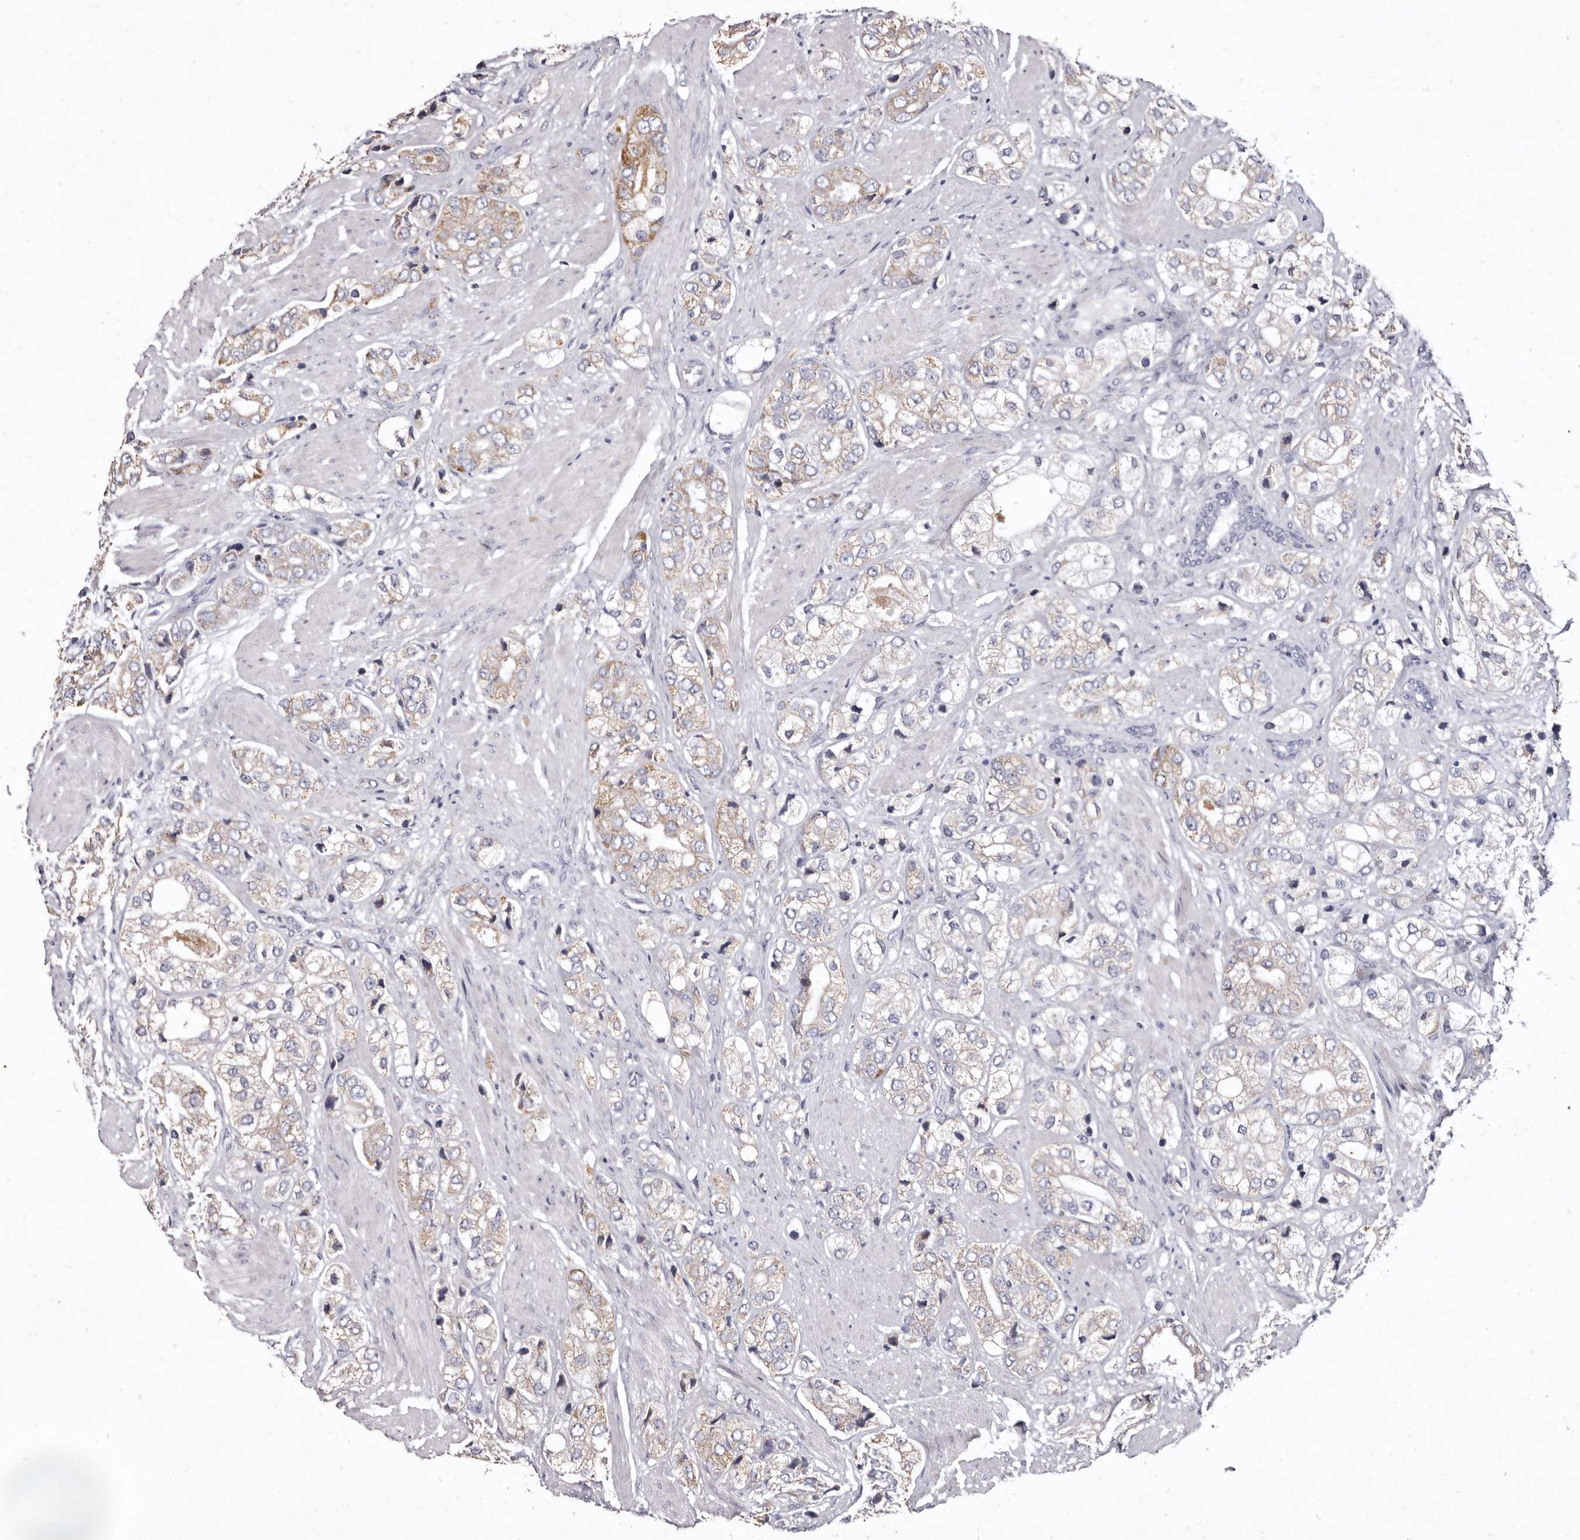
{"staining": {"intensity": "weak", "quantity": "<25%", "location": "cytoplasmic/membranous"}, "tissue": "prostate cancer", "cell_type": "Tumor cells", "image_type": "cancer", "snomed": [{"axis": "morphology", "description": "Adenocarcinoma, High grade"}, {"axis": "topography", "description": "Prostate"}], "caption": "Prostate adenocarcinoma (high-grade) stained for a protein using immunohistochemistry (IHC) exhibits no staining tumor cells.", "gene": "CYP2E1", "patient": {"sex": "male", "age": 50}}